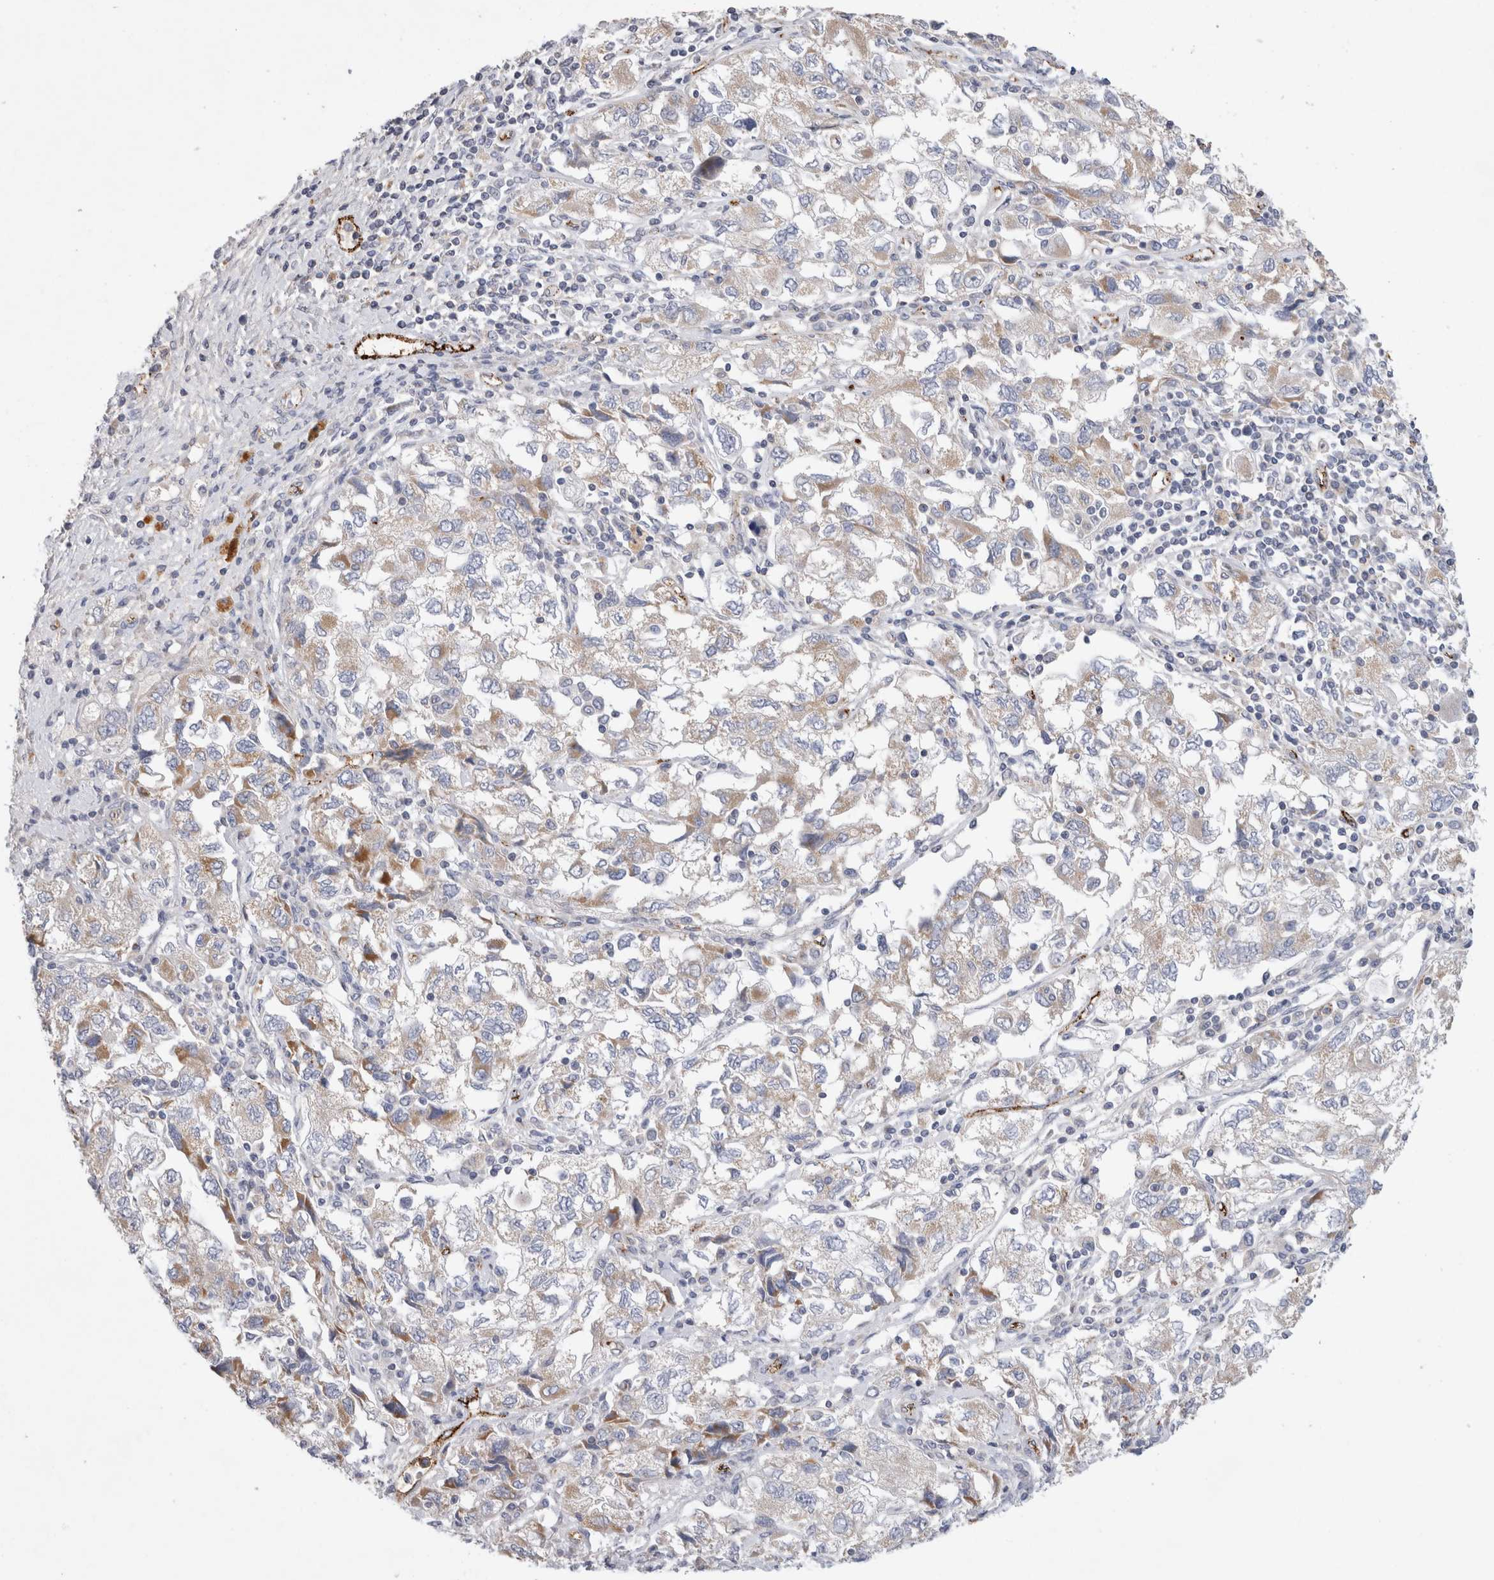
{"staining": {"intensity": "weak", "quantity": "25%-75%", "location": "cytoplasmic/membranous"}, "tissue": "ovarian cancer", "cell_type": "Tumor cells", "image_type": "cancer", "snomed": [{"axis": "morphology", "description": "Carcinoma, NOS"}, {"axis": "morphology", "description": "Cystadenocarcinoma, serous, NOS"}, {"axis": "topography", "description": "Ovary"}], "caption": "Human ovarian cancer stained for a protein (brown) reveals weak cytoplasmic/membranous positive staining in approximately 25%-75% of tumor cells.", "gene": "IARS2", "patient": {"sex": "female", "age": 69}}